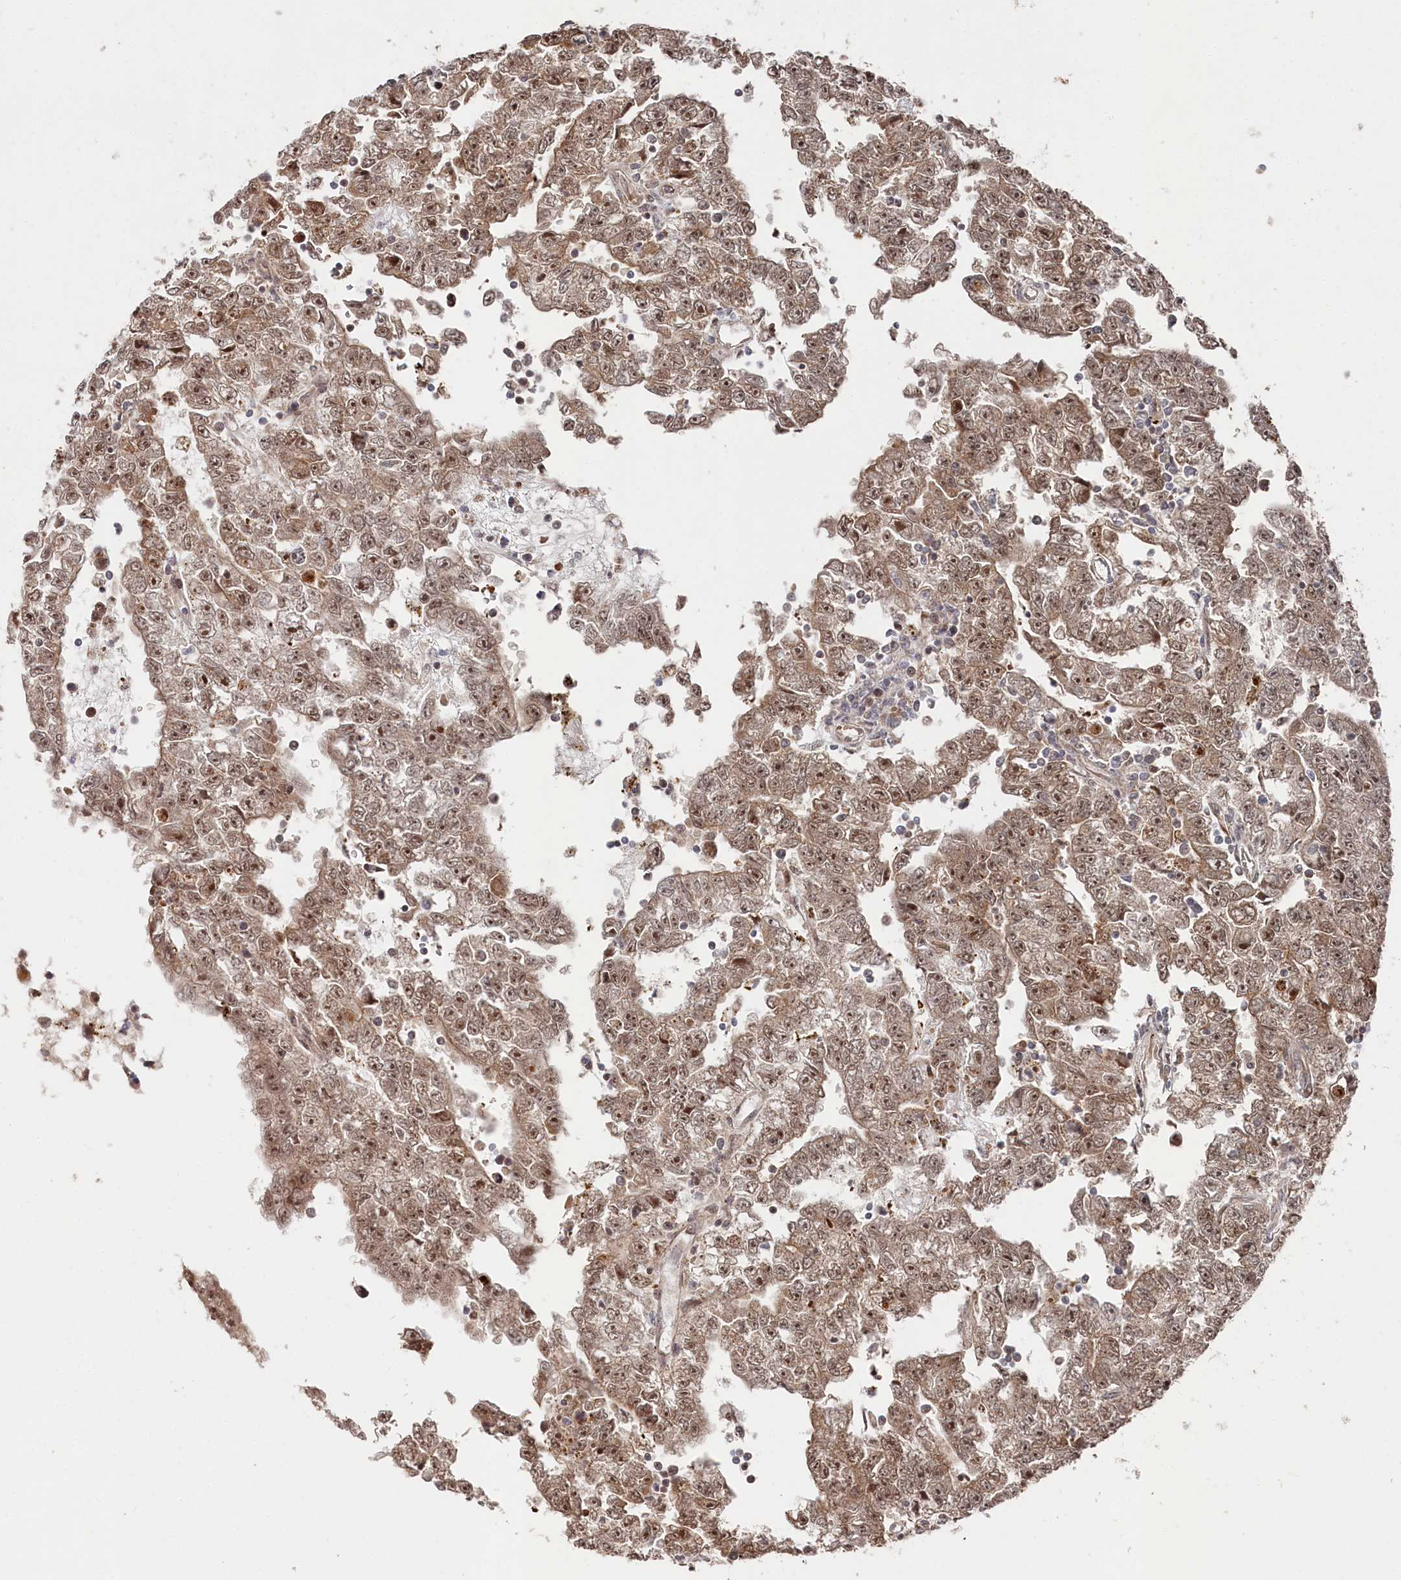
{"staining": {"intensity": "moderate", "quantity": ">75%", "location": "cytoplasmic/membranous,nuclear"}, "tissue": "testis cancer", "cell_type": "Tumor cells", "image_type": "cancer", "snomed": [{"axis": "morphology", "description": "Carcinoma, Embryonal, NOS"}, {"axis": "topography", "description": "Testis"}], "caption": "An image showing moderate cytoplasmic/membranous and nuclear positivity in approximately >75% of tumor cells in testis cancer, as visualized by brown immunohistochemical staining.", "gene": "WAPL", "patient": {"sex": "male", "age": 25}}